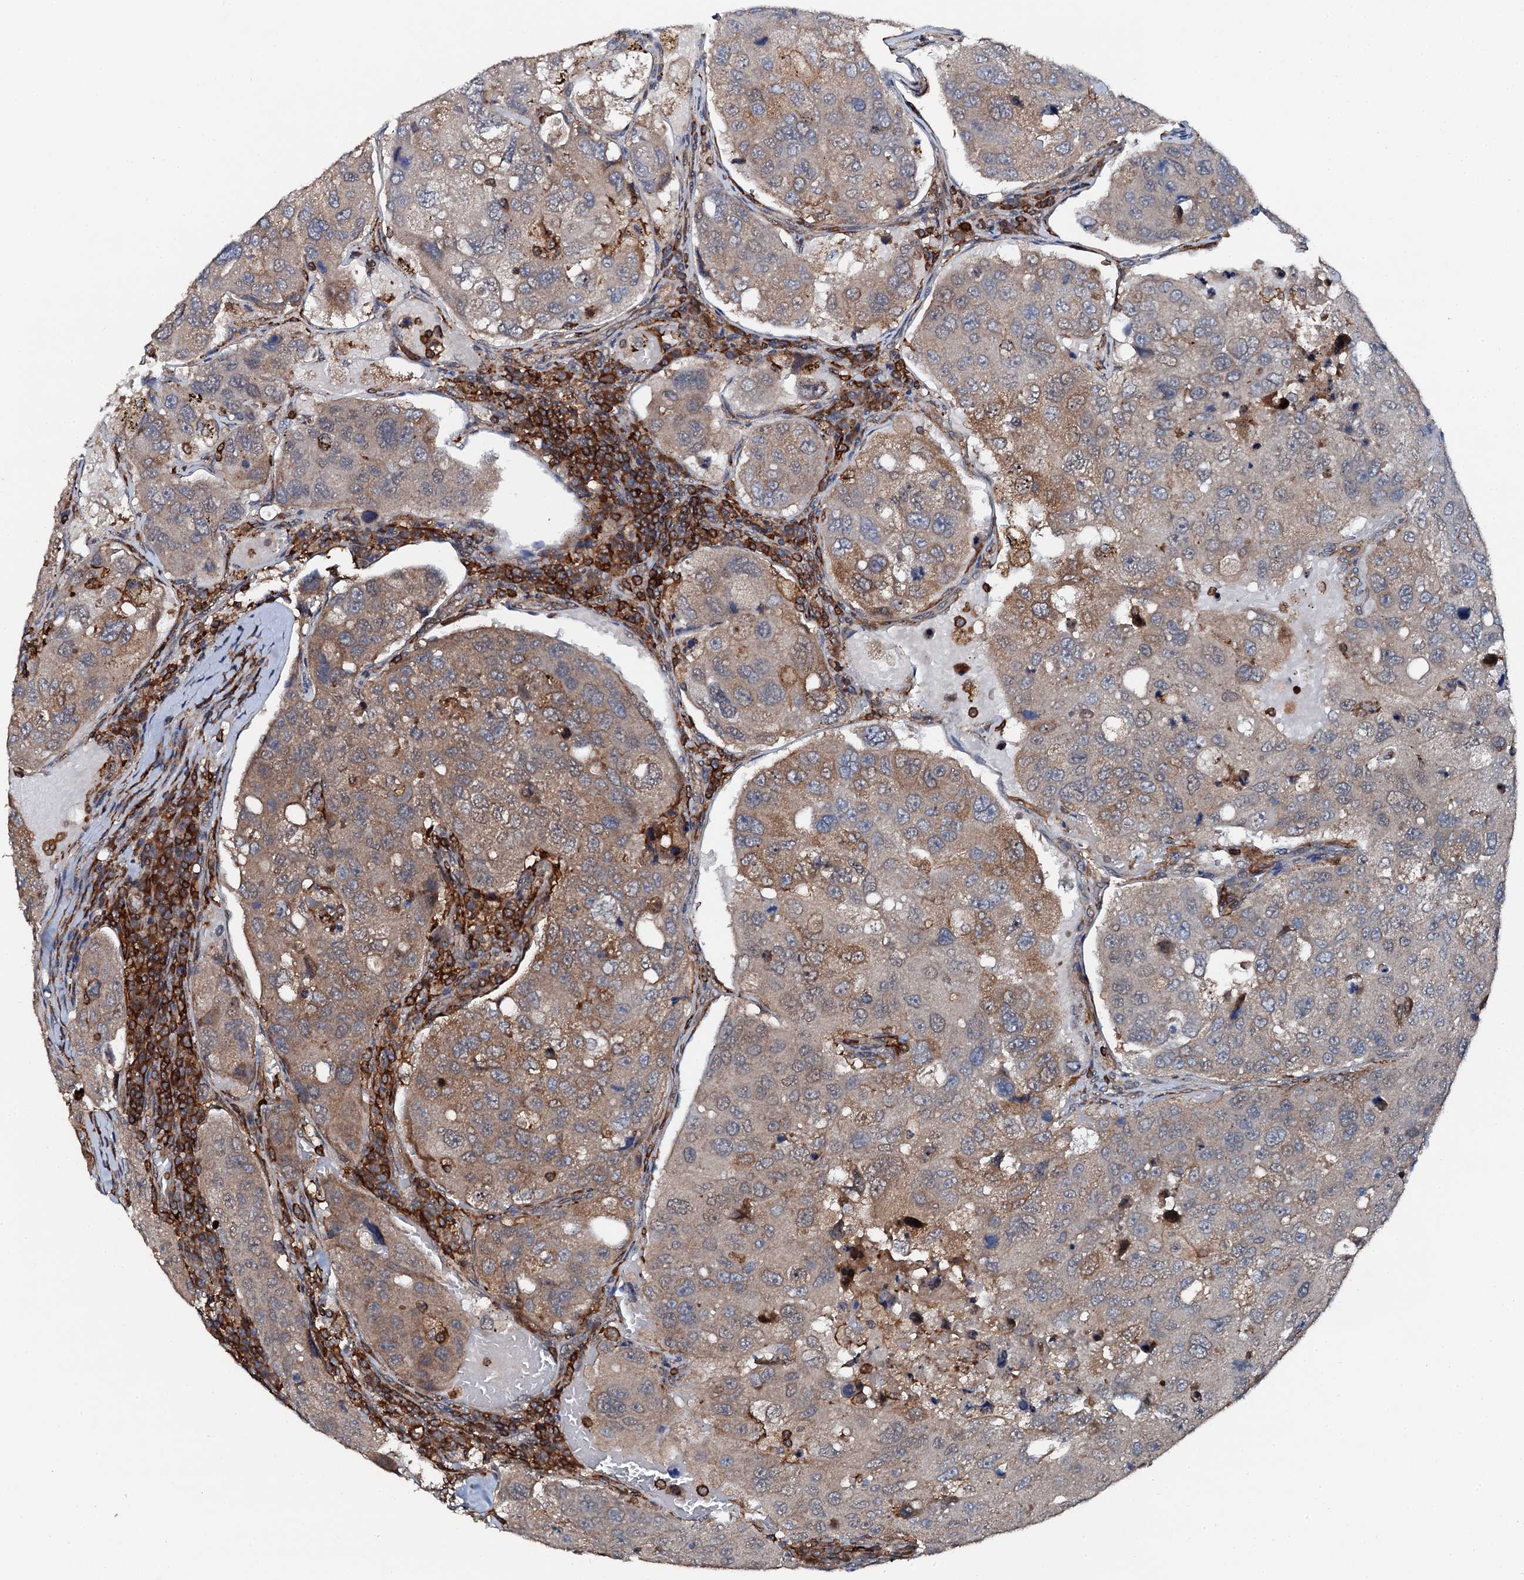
{"staining": {"intensity": "moderate", "quantity": "25%-75%", "location": "cytoplasmic/membranous"}, "tissue": "urothelial cancer", "cell_type": "Tumor cells", "image_type": "cancer", "snomed": [{"axis": "morphology", "description": "Urothelial carcinoma, High grade"}, {"axis": "topography", "description": "Lymph node"}, {"axis": "topography", "description": "Urinary bladder"}], "caption": "Human urothelial cancer stained with a protein marker reveals moderate staining in tumor cells.", "gene": "EDC4", "patient": {"sex": "male", "age": 51}}